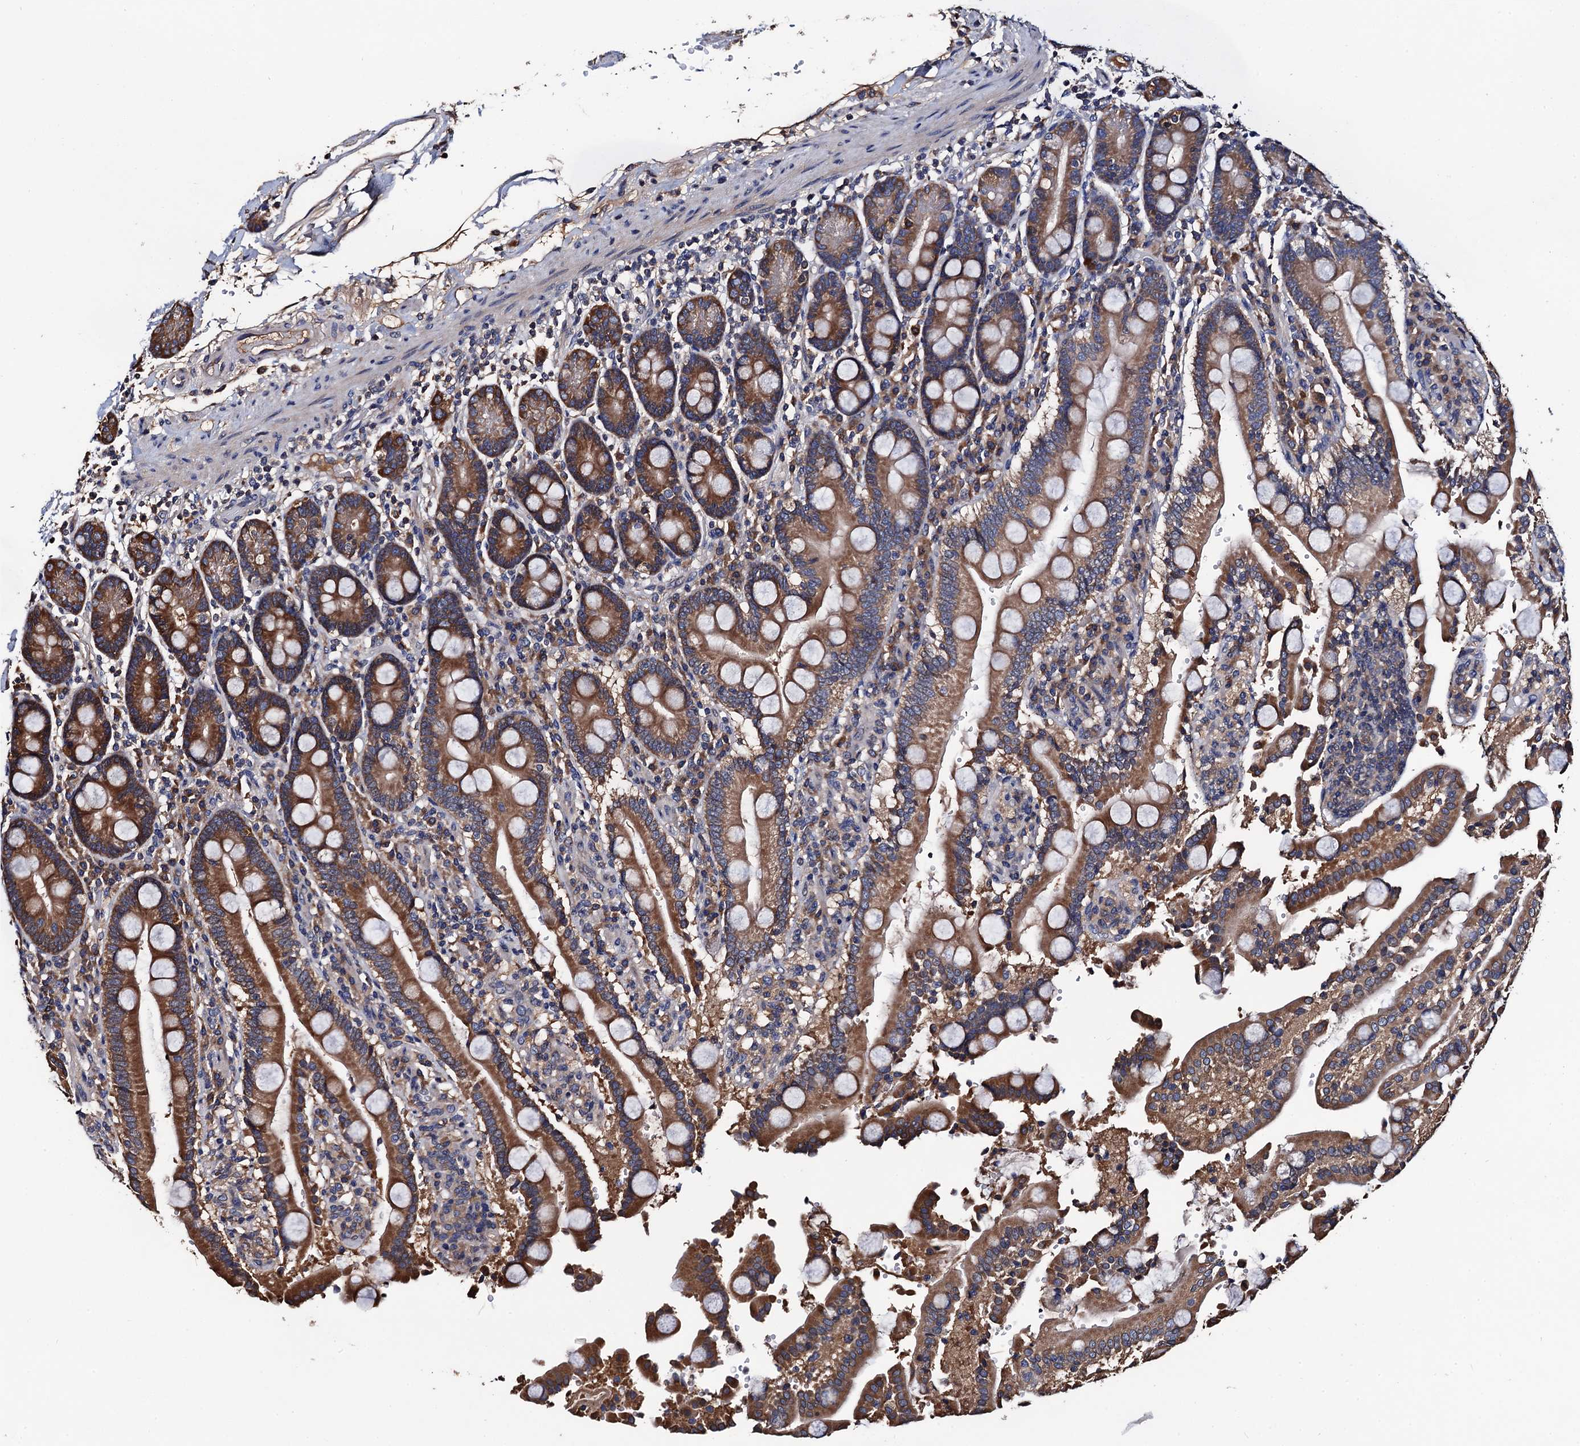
{"staining": {"intensity": "strong", "quantity": ">75%", "location": "cytoplasmic/membranous"}, "tissue": "duodenum", "cell_type": "Glandular cells", "image_type": "normal", "snomed": [{"axis": "morphology", "description": "Normal tissue, NOS"}, {"axis": "topography", "description": "Small intestine, NOS"}], "caption": "A micrograph of duodenum stained for a protein exhibits strong cytoplasmic/membranous brown staining in glandular cells.", "gene": "RGS11", "patient": {"sex": "female", "age": 71}}